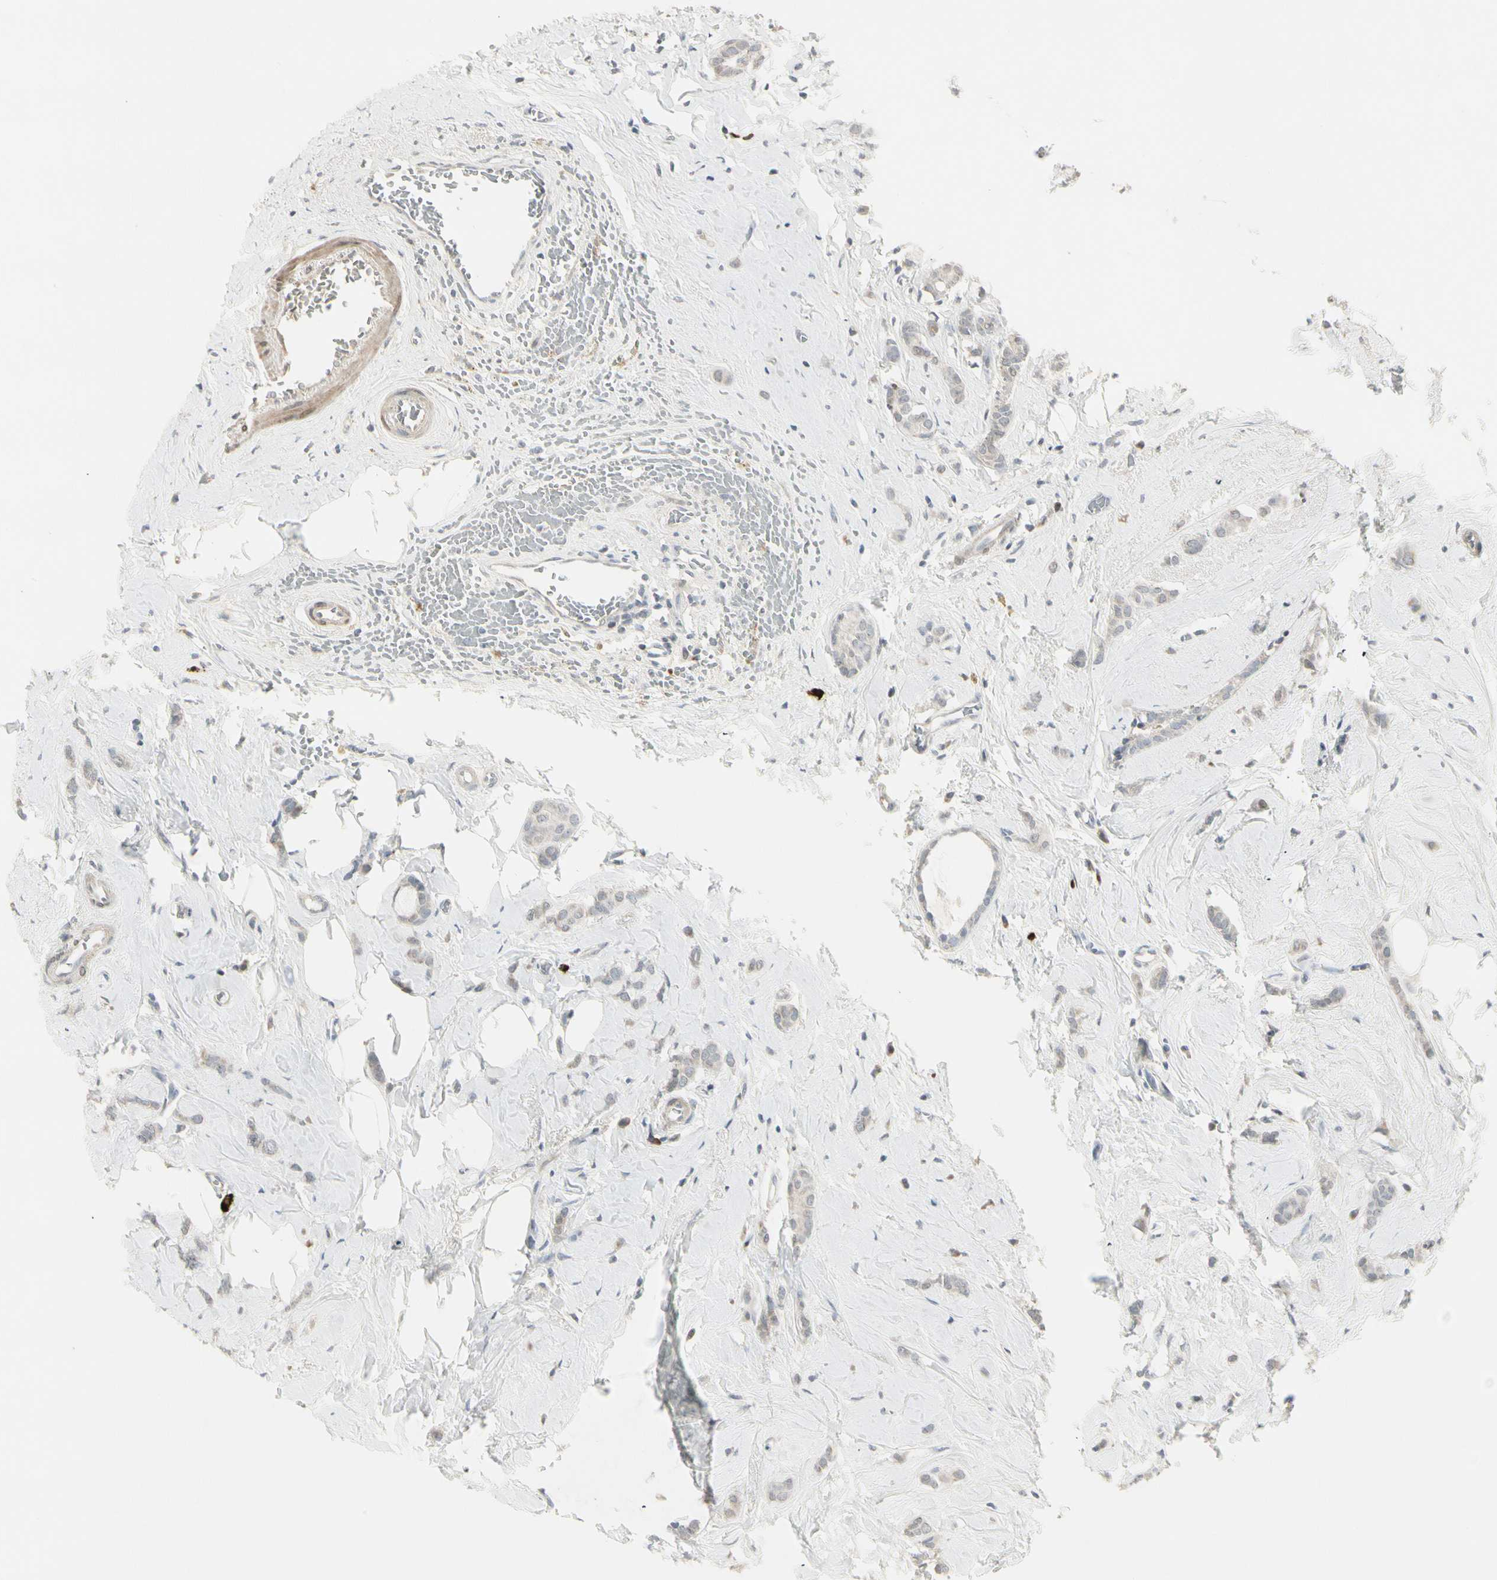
{"staining": {"intensity": "weak", "quantity": "<25%", "location": "cytoplasmic/membranous"}, "tissue": "breast cancer", "cell_type": "Tumor cells", "image_type": "cancer", "snomed": [{"axis": "morphology", "description": "Lobular carcinoma"}, {"axis": "topography", "description": "Breast"}], "caption": "Immunohistochemical staining of human breast cancer exhibits no significant expression in tumor cells. The staining is performed using DAB (3,3'-diaminobenzidine) brown chromogen with nuclei counter-stained in using hematoxylin.", "gene": "DMPK", "patient": {"sex": "female", "age": 60}}